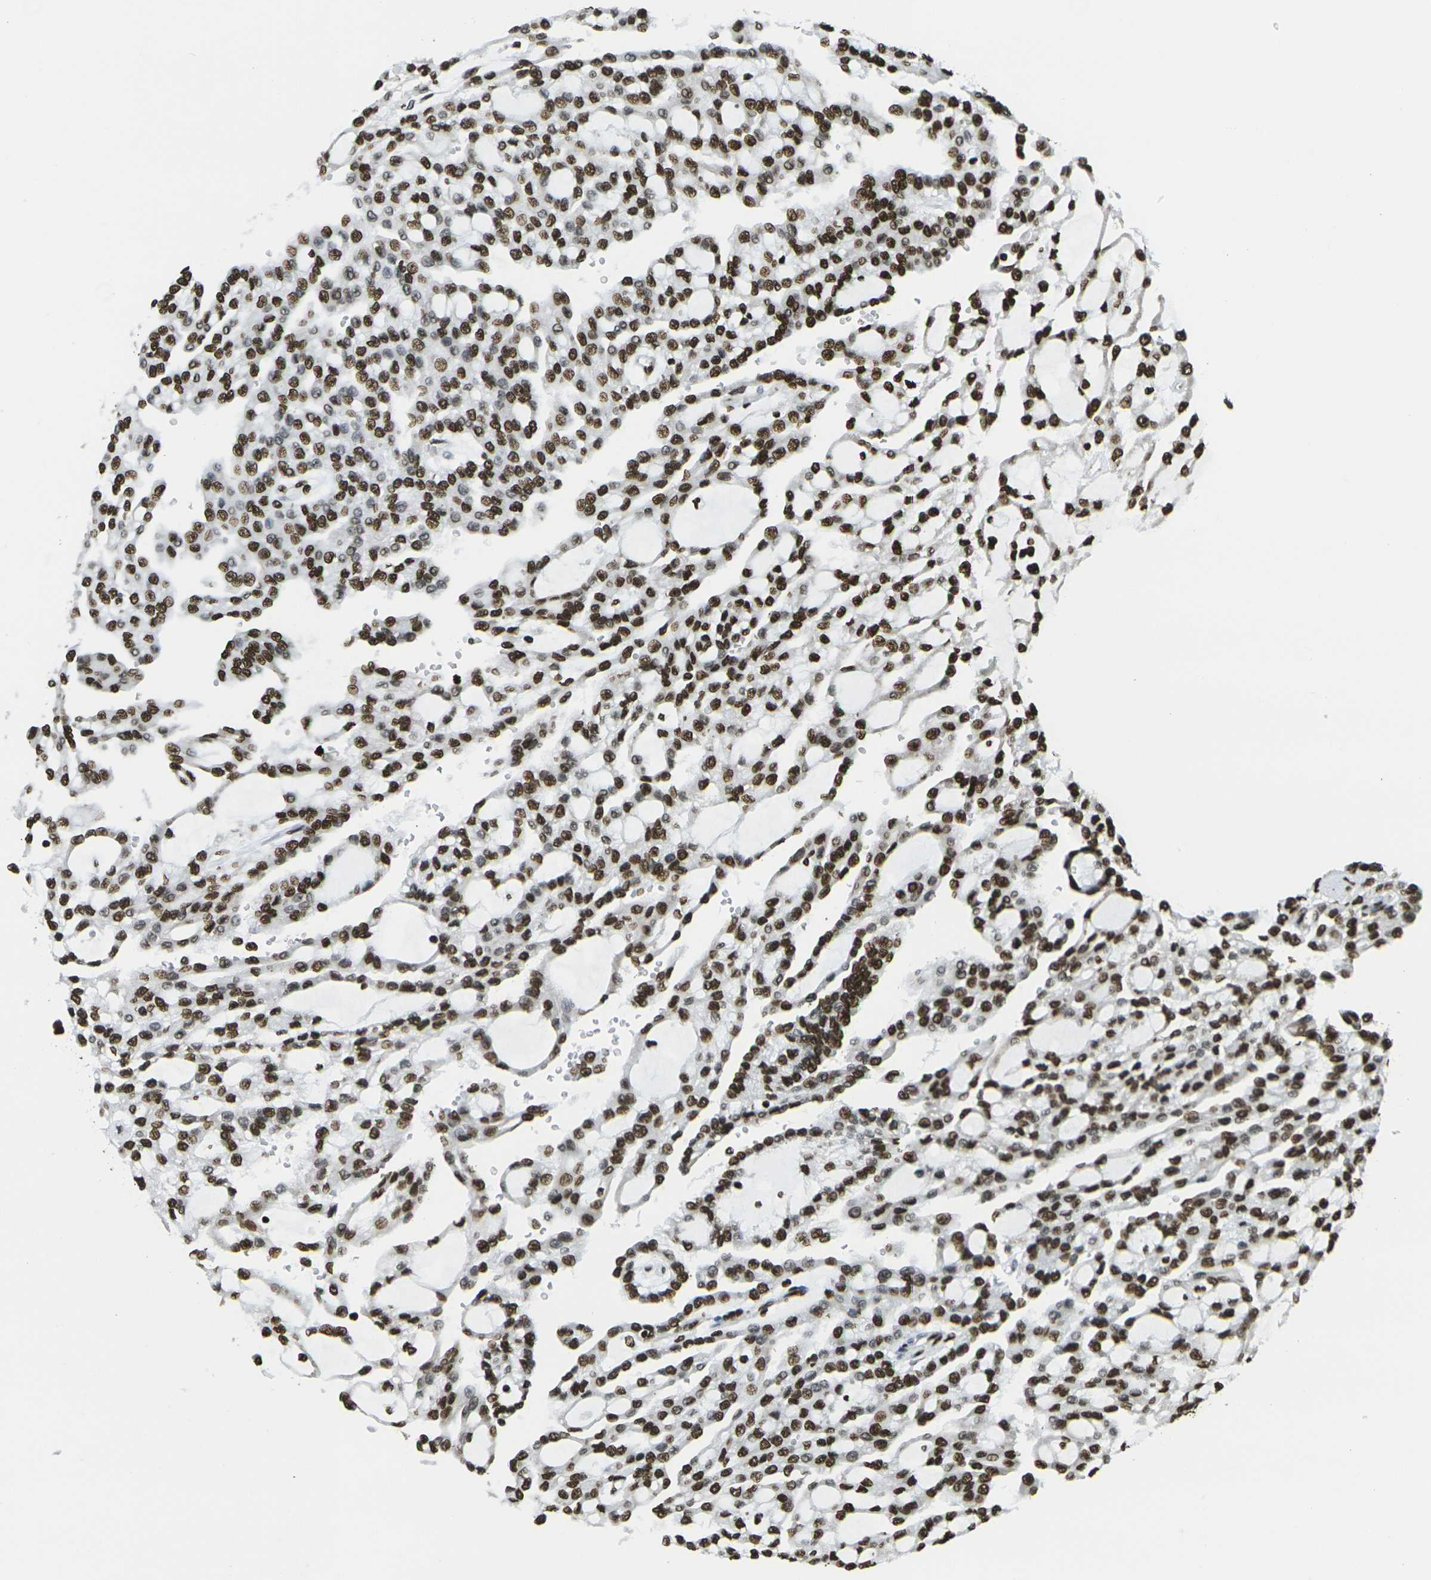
{"staining": {"intensity": "strong", "quantity": ">75%", "location": "nuclear"}, "tissue": "renal cancer", "cell_type": "Tumor cells", "image_type": "cancer", "snomed": [{"axis": "morphology", "description": "Adenocarcinoma, NOS"}, {"axis": "topography", "description": "Kidney"}], "caption": "Protein staining reveals strong nuclear expression in approximately >75% of tumor cells in renal cancer.", "gene": "H1-2", "patient": {"sex": "male", "age": 63}}